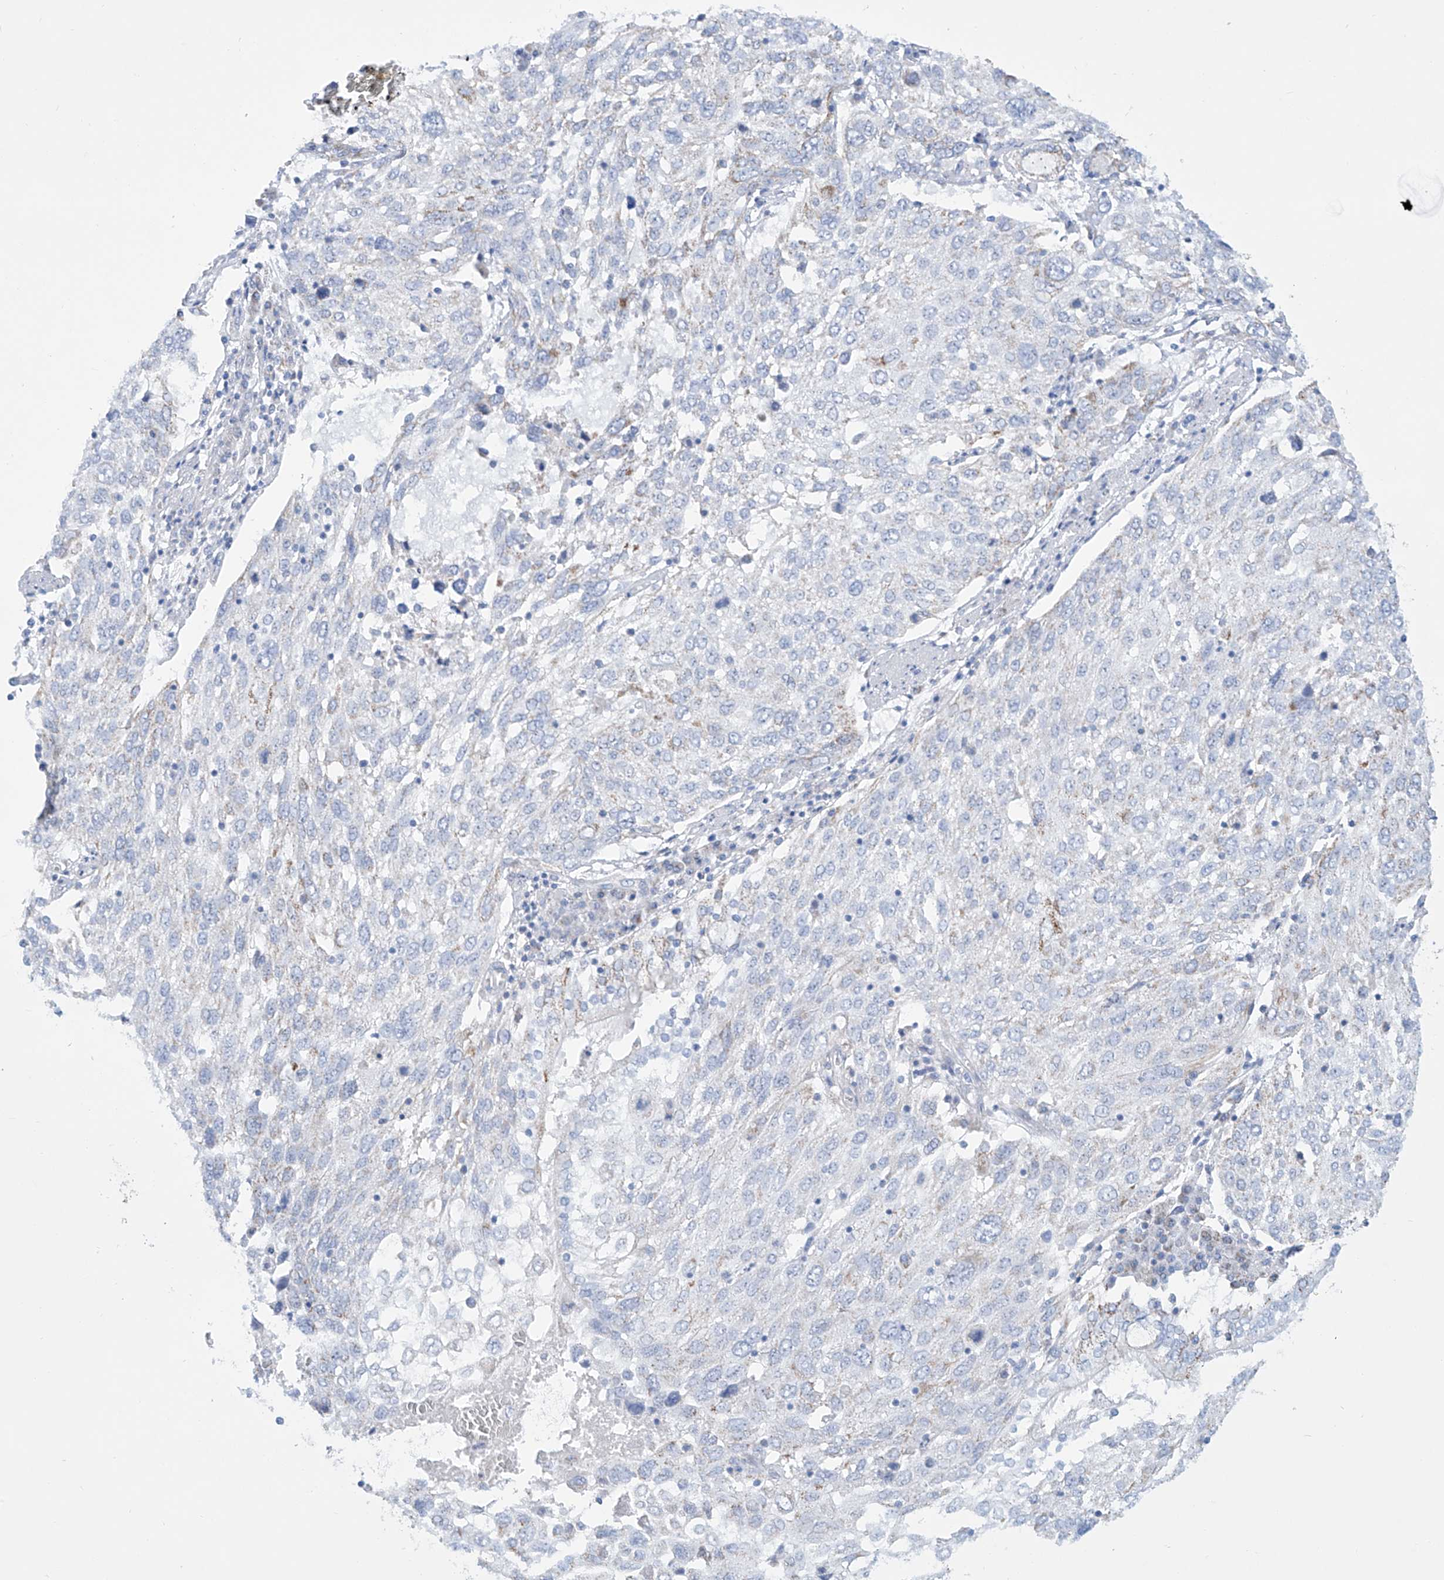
{"staining": {"intensity": "negative", "quantity": "none", "location": "none"}, "tissue": "lung cancer", "cell_type": "Tumor cells", "image_type": "cancer", "snomed": [{"axis": "morphology", "description": "Squamous cell carcinoma, NOS"}, {"axis": "topography", "description": "Lung"}], "caption": "Protein analysis of lung squamous cell carcinoma displays no significant expression in tumor cells.", "gene": "ALDH6A1", "patient": {"sex": "male", "age": 65}}